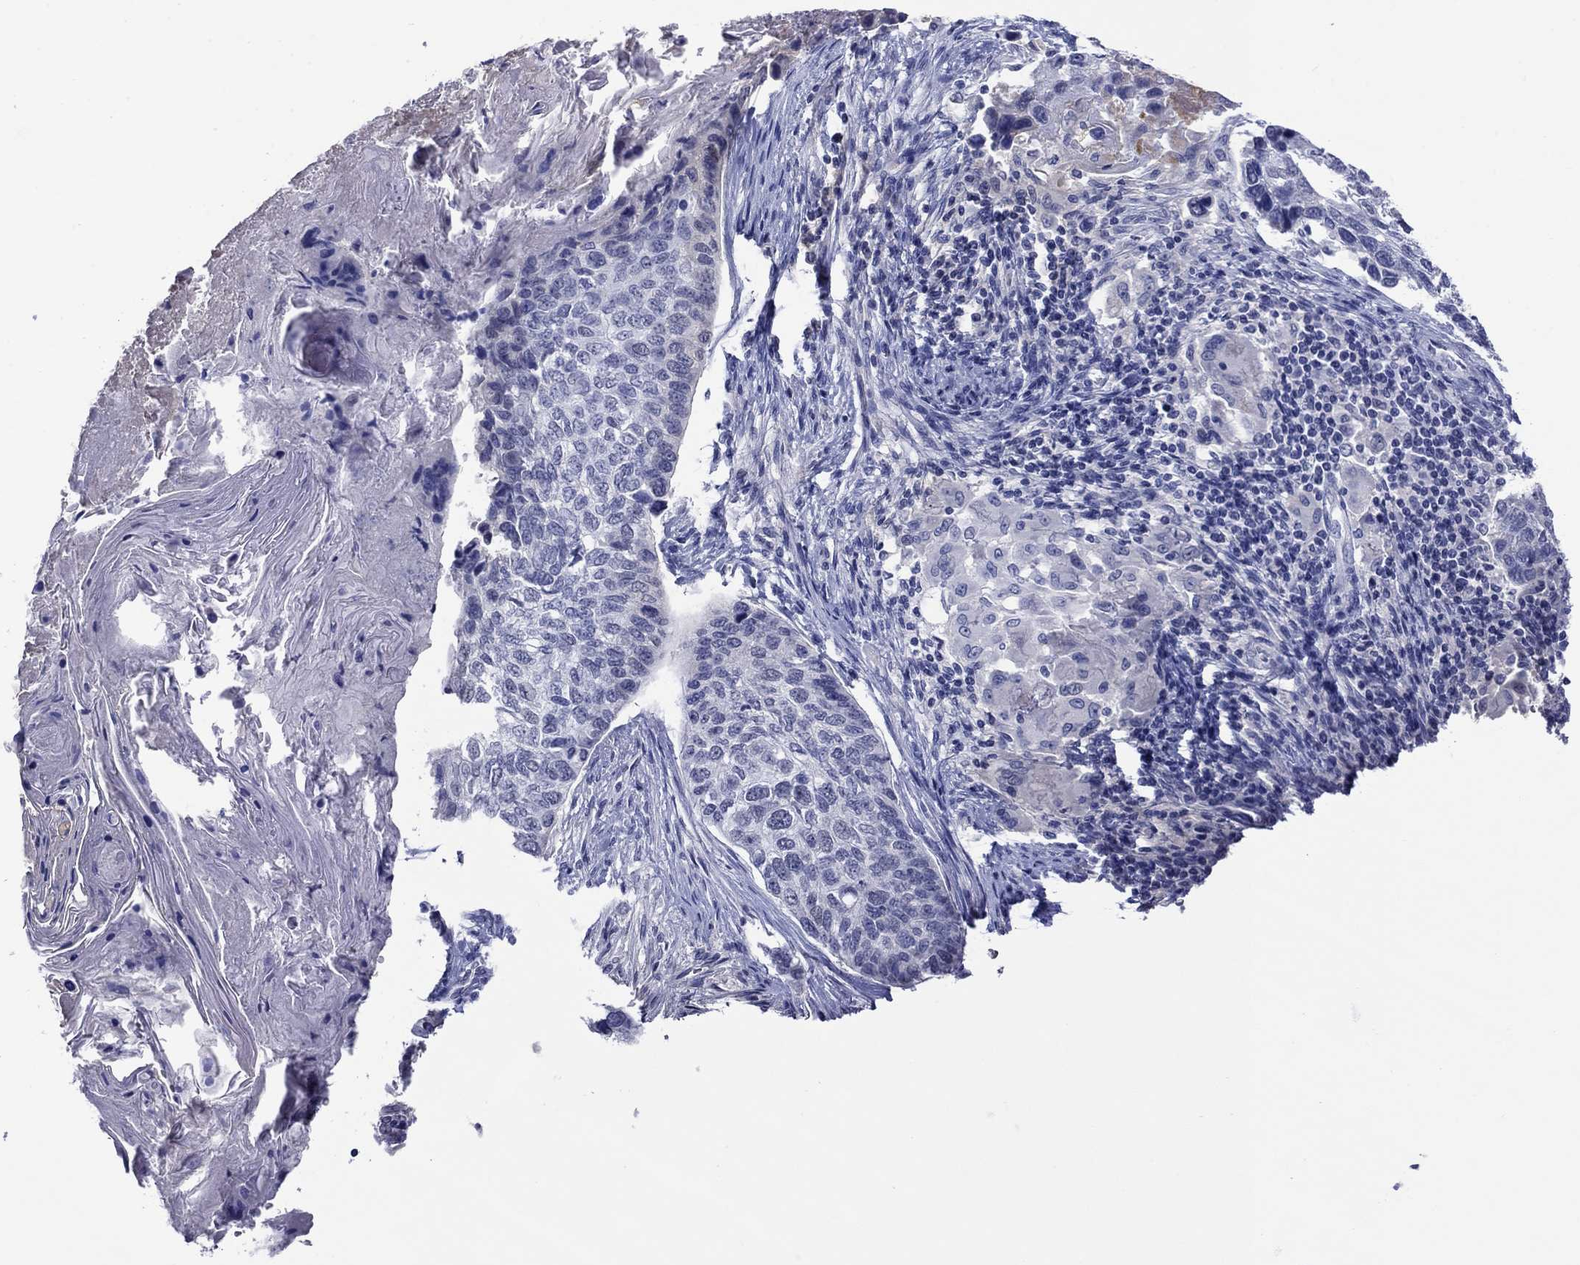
{"staining": {"intensity": "negative", "quantity": "none", "location": "none"}, "tissue": "lung cancer", "cell_type": "Tumor cells", "image_type": "cancer", "snomed": [{"axis": "morphology", "description": "Squamous cell carcinoma, NOS"}, {"axis": "topography", "description": "Lung"}], "caption": "This is an IHC histopathology image of human lung squamous cell carcinoma. There is no staining in tumor cells.", "gene": "APOA2", "patient": {"sex": "male", "age": 69}}